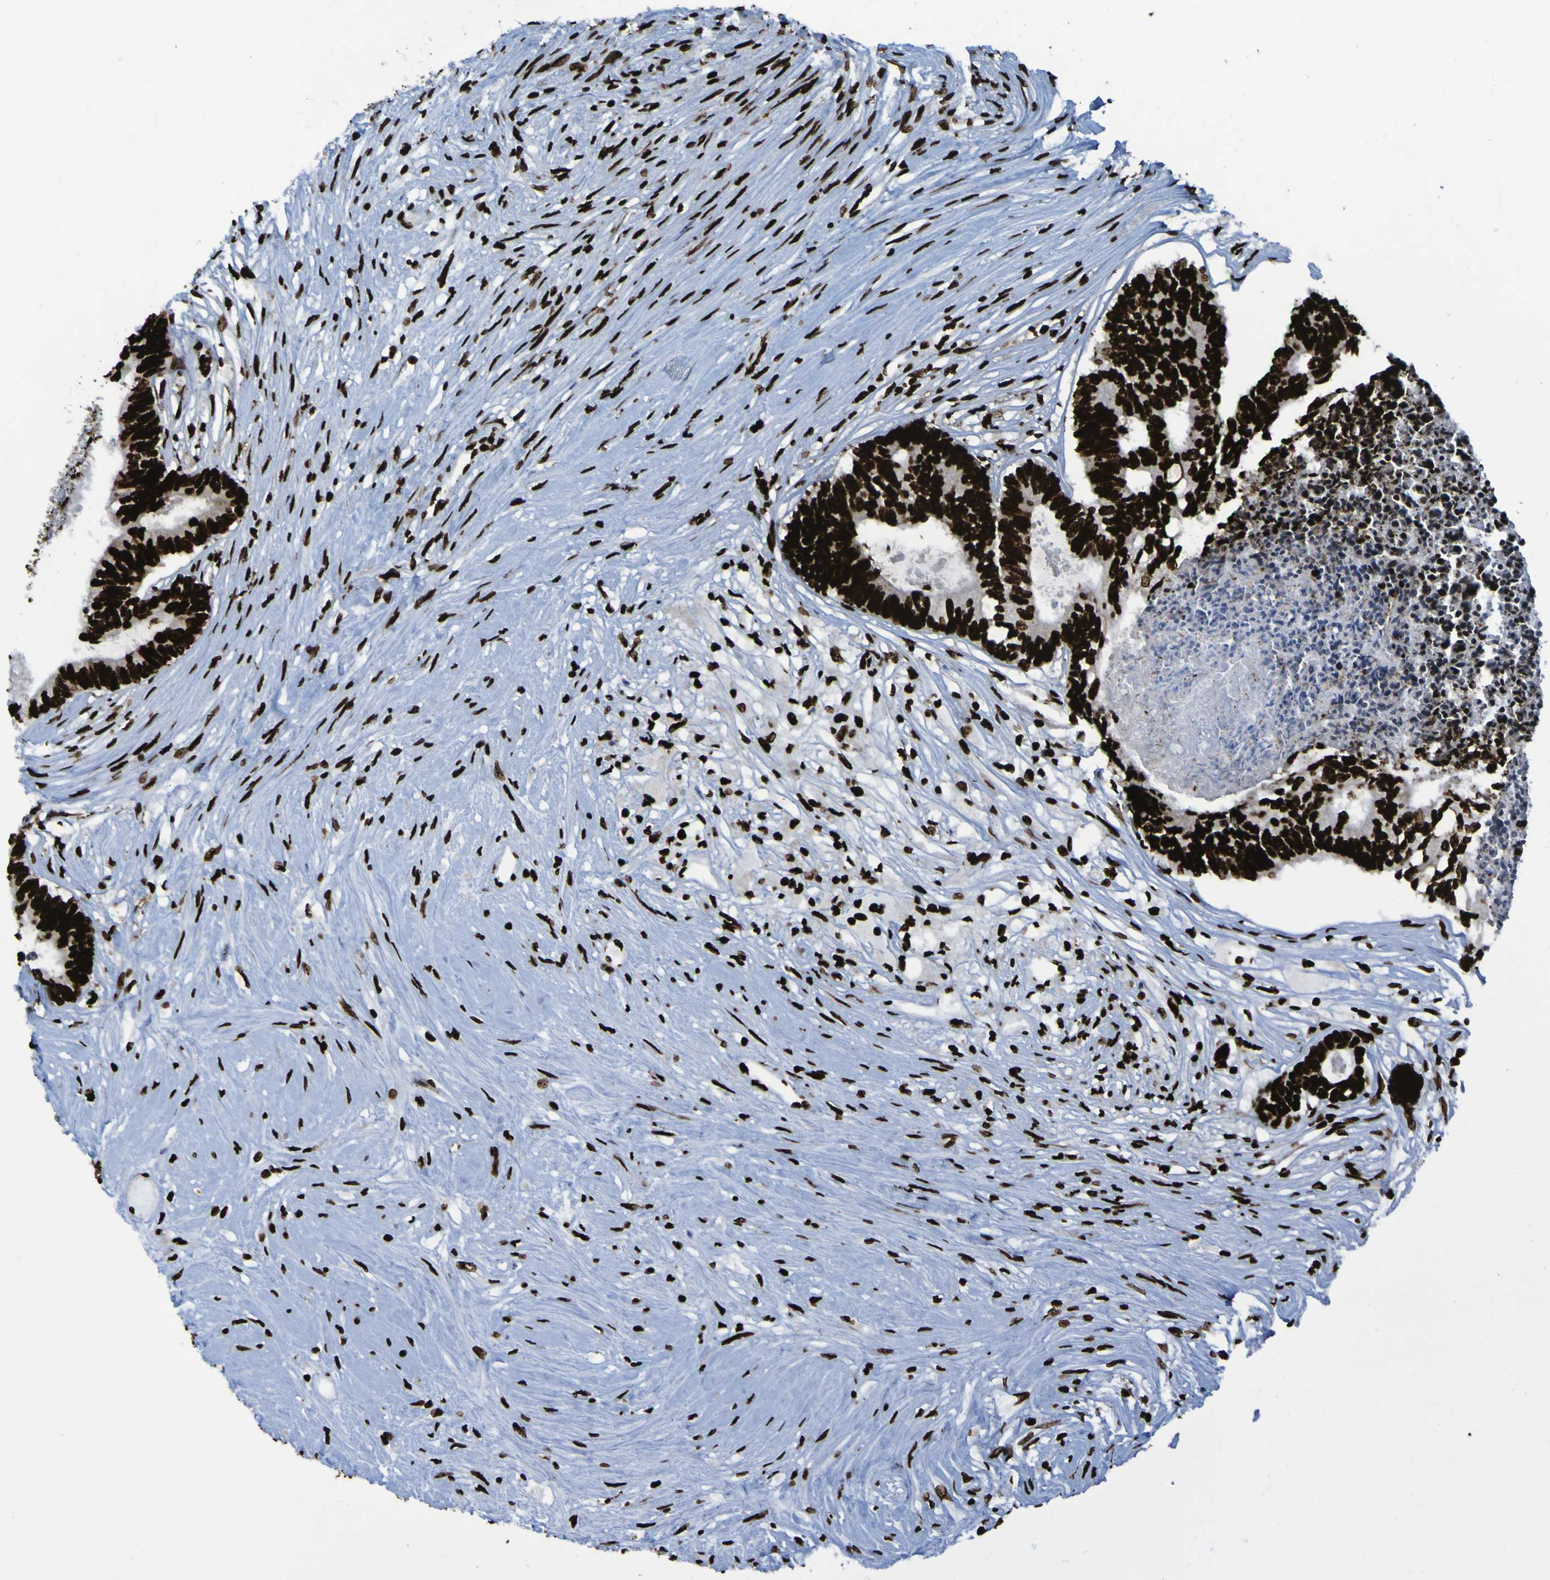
{"staining": {"intensity": "strong", "quantity": ">75%", "location": "nuclear"}, "tissue": "colorectal cancer", "cell_type": "Tumor cells", "image_type": "cancer", "snomed": [{"axis": "morphology", "description": "Adenocarcinoma, NOS"}, {"axis": "topography", "description": "Rectum"}], "caption": "Immunohistochemical staining of adenocarcinoma (colorectal) shows high levels of strong nuclear expression in approximately >75% of tumor cells.", "gene": "NPM1", "patient": {"sex": "male", "age": 63}}